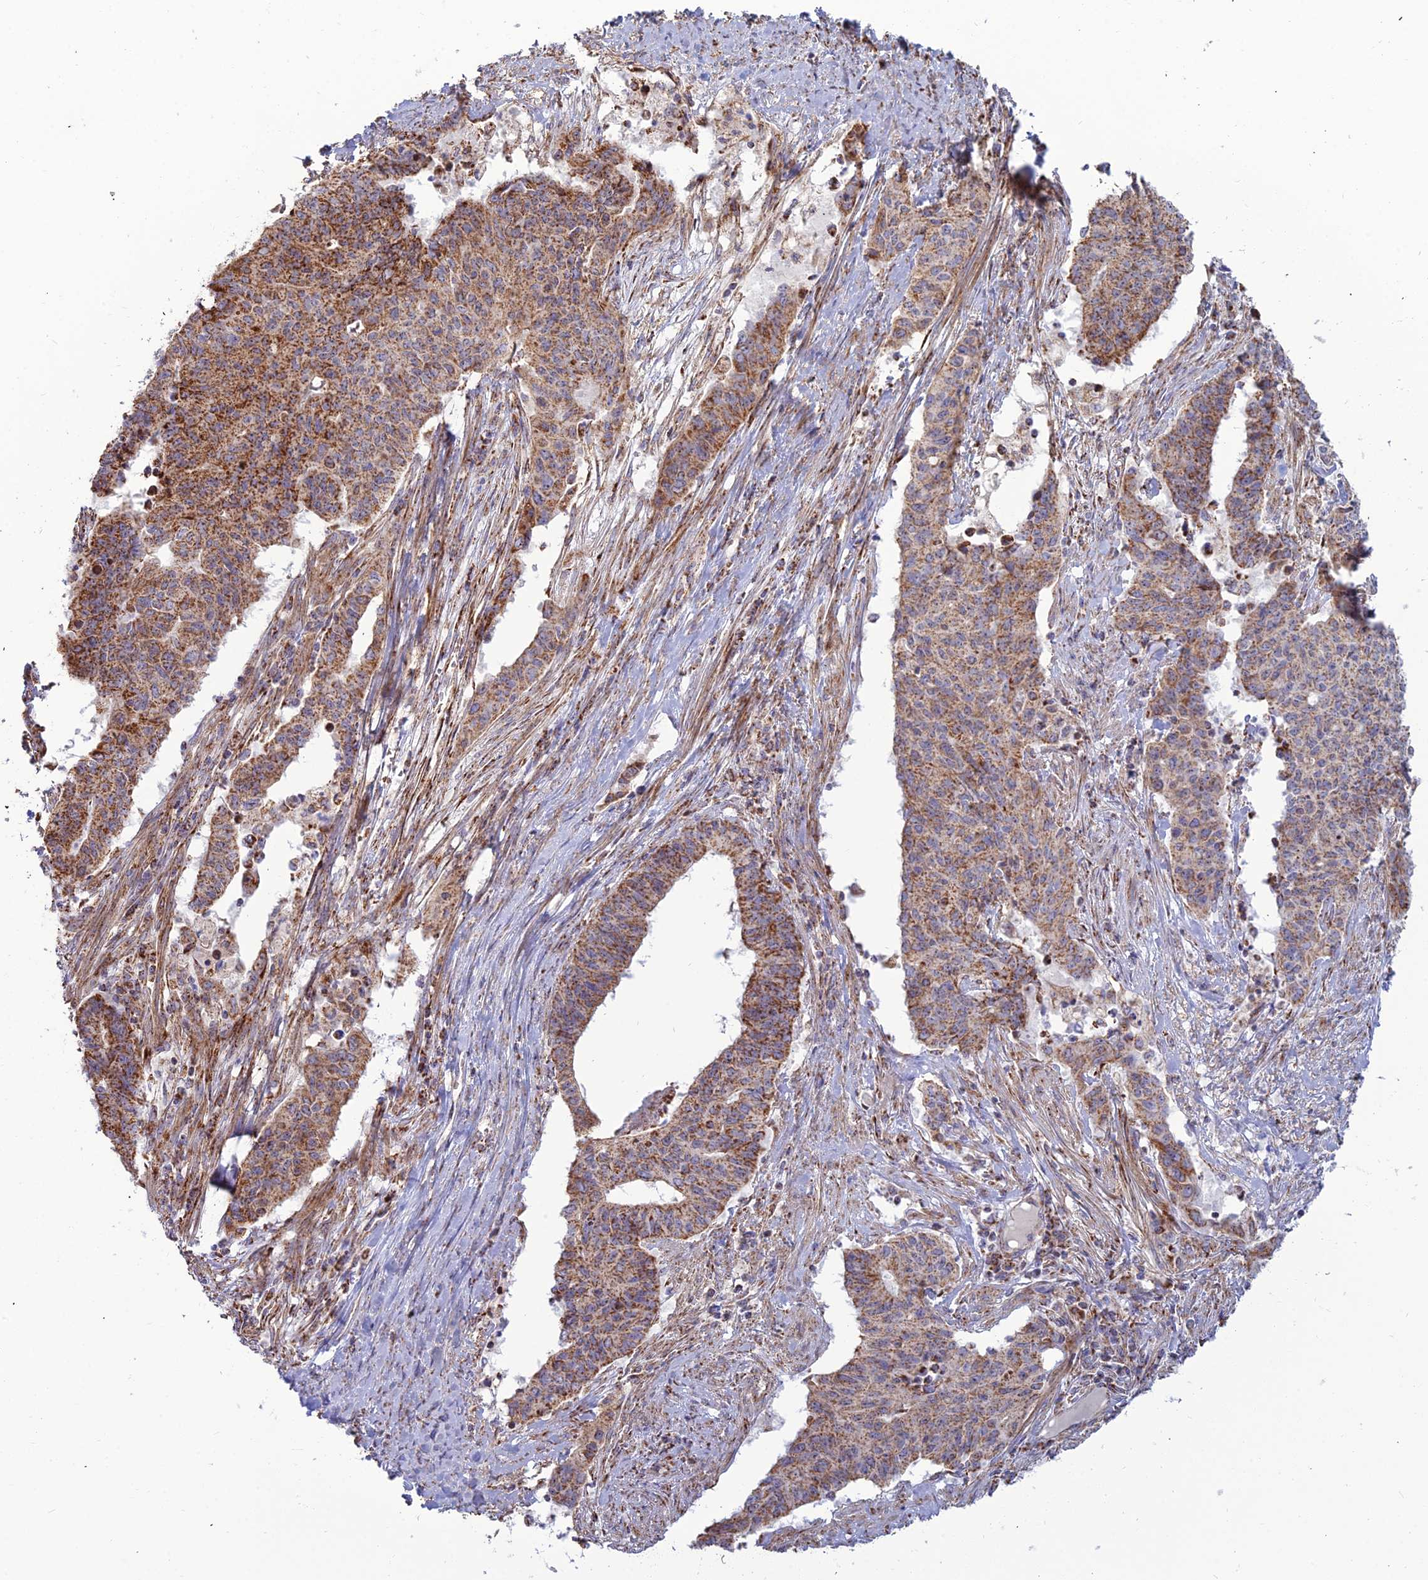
{"staining": {"intensity": "strong", "quantity": ">75%", "location": "cytoplasmic/membranous"}, "tissue": "endometrial cancer", "cell_type": "Tumor cells", "image_type": "cancer", "snomed": [{"axis": "morphology", "description": "Adenocarcinoma, NOS"}, {"axis": "topography", "description": "Endometrium"}], "caption": "There is high levels of strong cytoplasmic/membranous expression in tumor cells of adenocarcinoma (endometrial), as demonstrated by immunohistochemical staining (brown color).", "gene": "SLC35F4", "patient": {"sex": "female", "age": 59}}